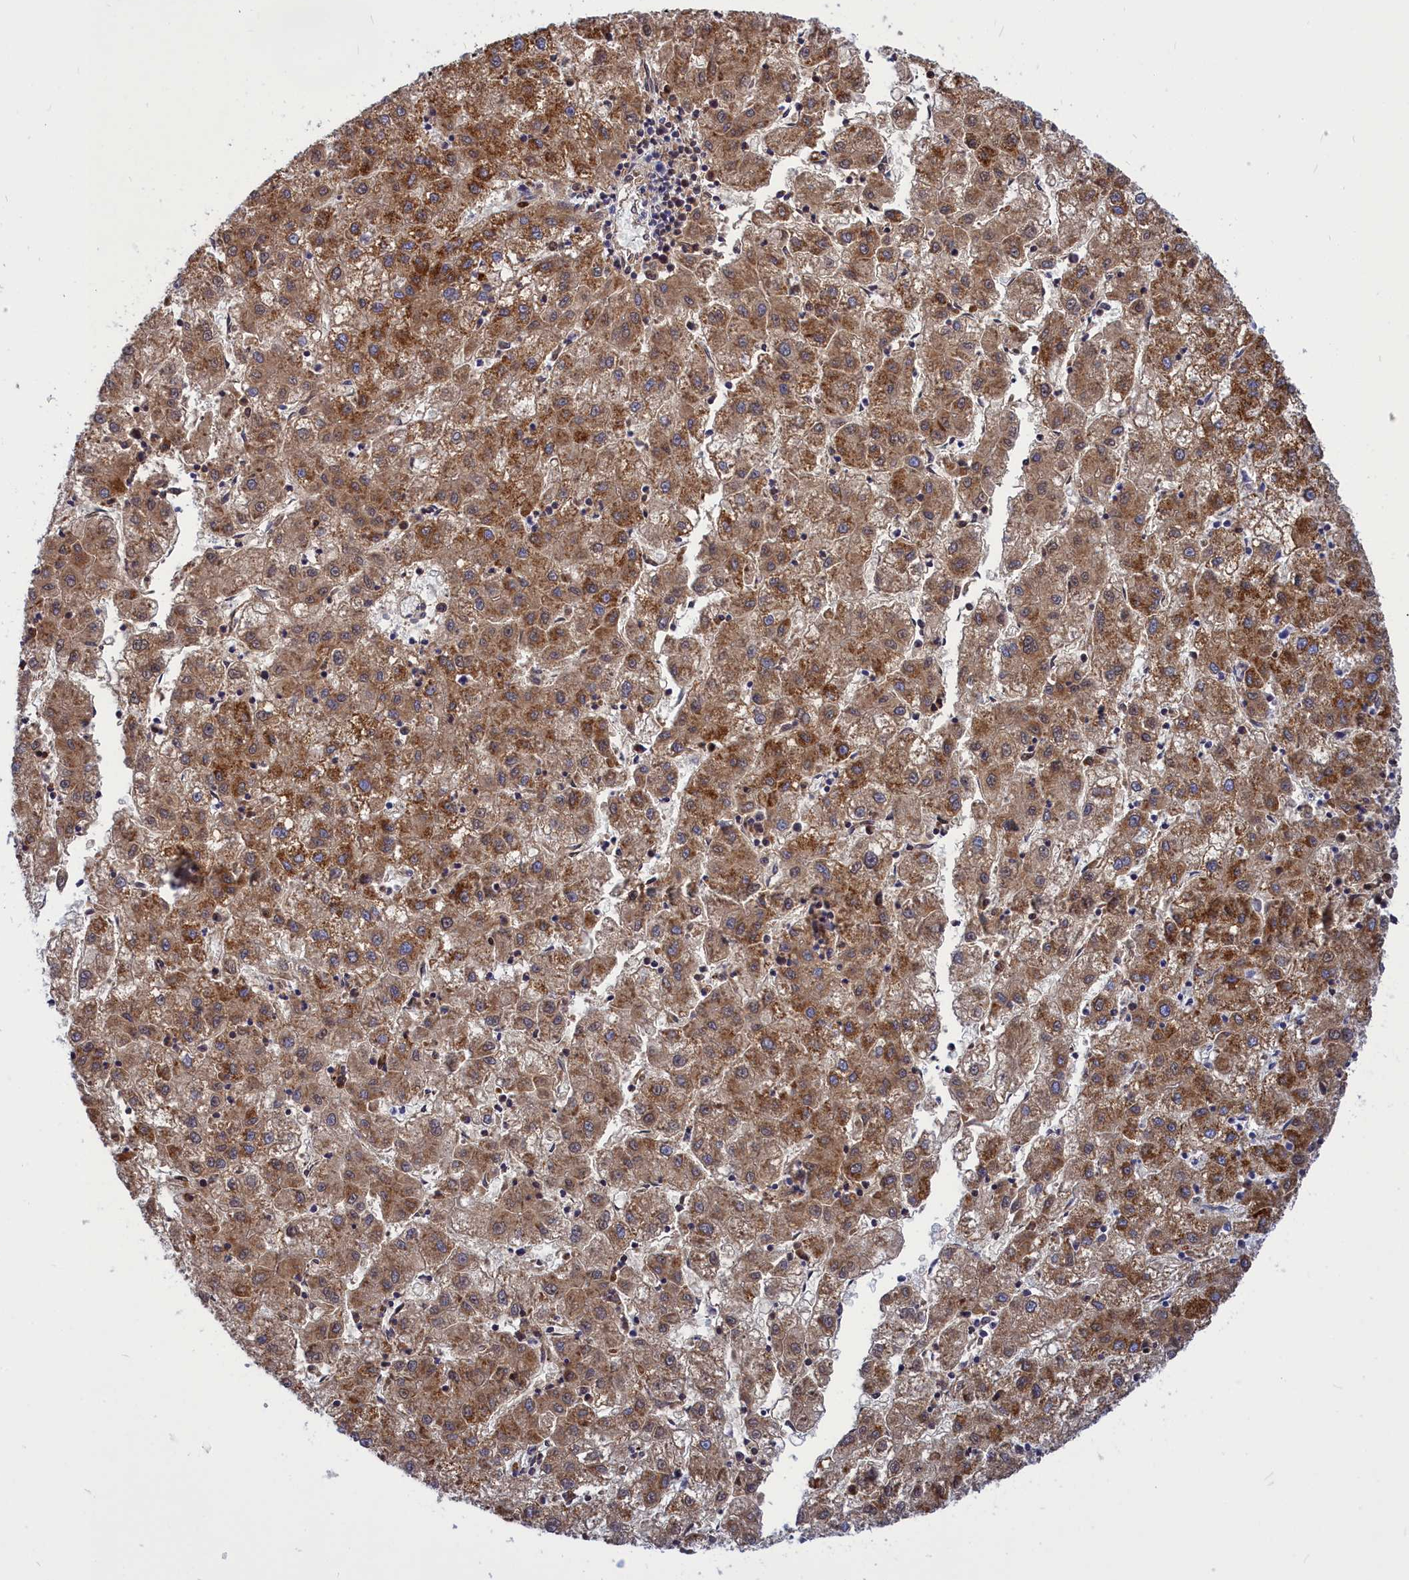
{"staining": {"intensity": "moderate", "quantity": ">75%", "location": "cytoplasmic/membranous"}, "tissue": "liver cancer", "cell_type": "Tumor cells", "image_type": "cancer", "snomed": [{"axis": "morphology", "description": "Carcinoma, Hepatocellular, NOS"}, {"axis": "topography", "description": "Liver"}], "caption": "Immunohistochemical staining of hepatocellular carcinoma (liver) displays medium levels of moderate cytoplasmic/membranous protein expression in approximately >75% of tumor cells. Ihc stains the protein in brown and the nuclei are stained blue.", "gene": "CCRL2", "patient": {"sex": "male", "age": 72}}